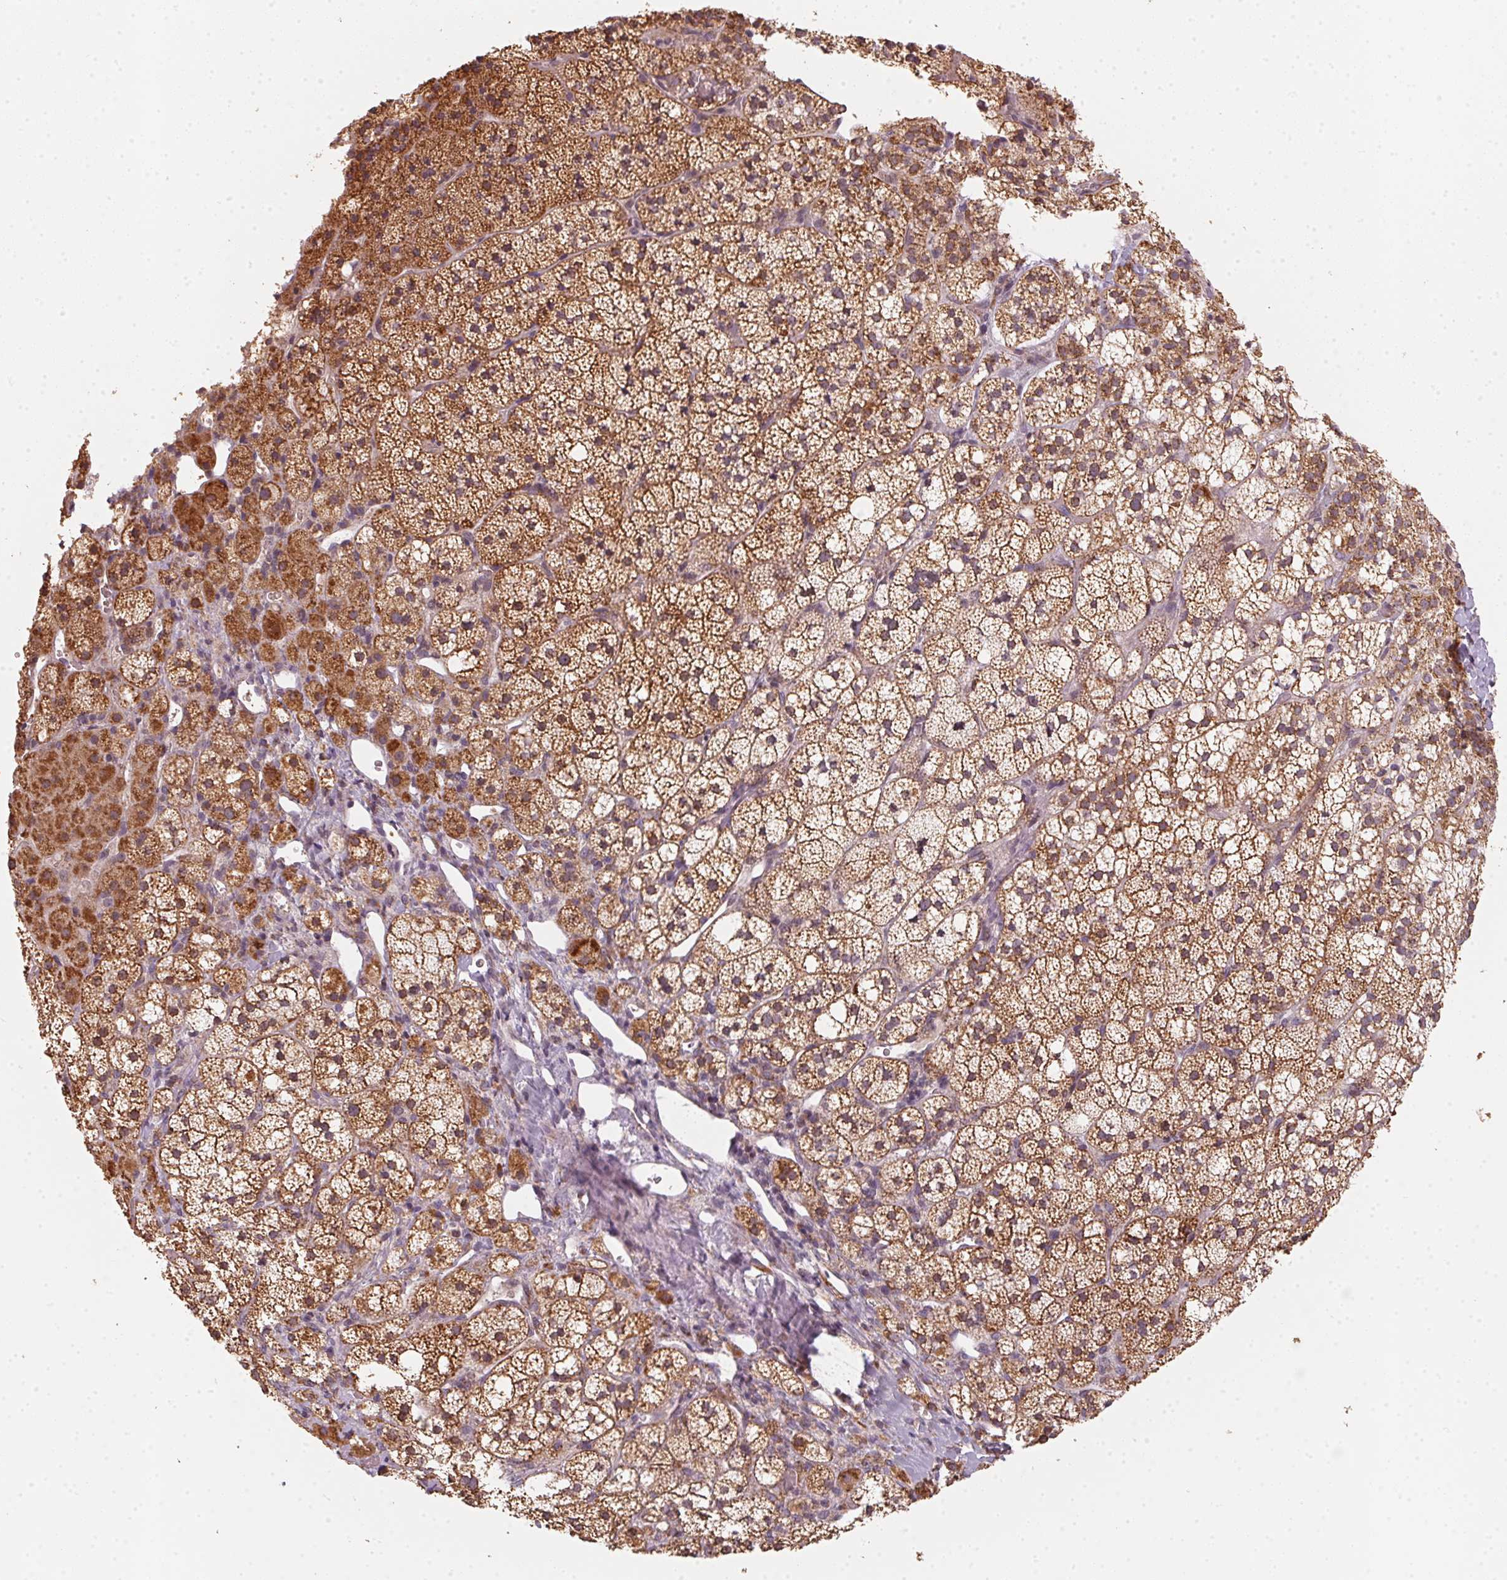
{"staining": {"intensity": "strong", "quantity": "25%-75%", "location": "cytoplasmic/membranous"}, "tissue": "adrenal gland", "cell_type": "Glandular cells", "image_type": "normal", "snomed": [{"axis": "morphology", "description": "Normal tissue, NOS"}, {"axis": "topography", "description": "Adrenal gland"}], "caption": "Protein staining of unremarkable adrenal gland demonstrates strong cytoplasmic/membranous staining in approximately 25%-75% of glandular cells. Nuclei are stained in blue.", "gene": "MATCAP1", "patient": {"sex": "male", "age": 53}}